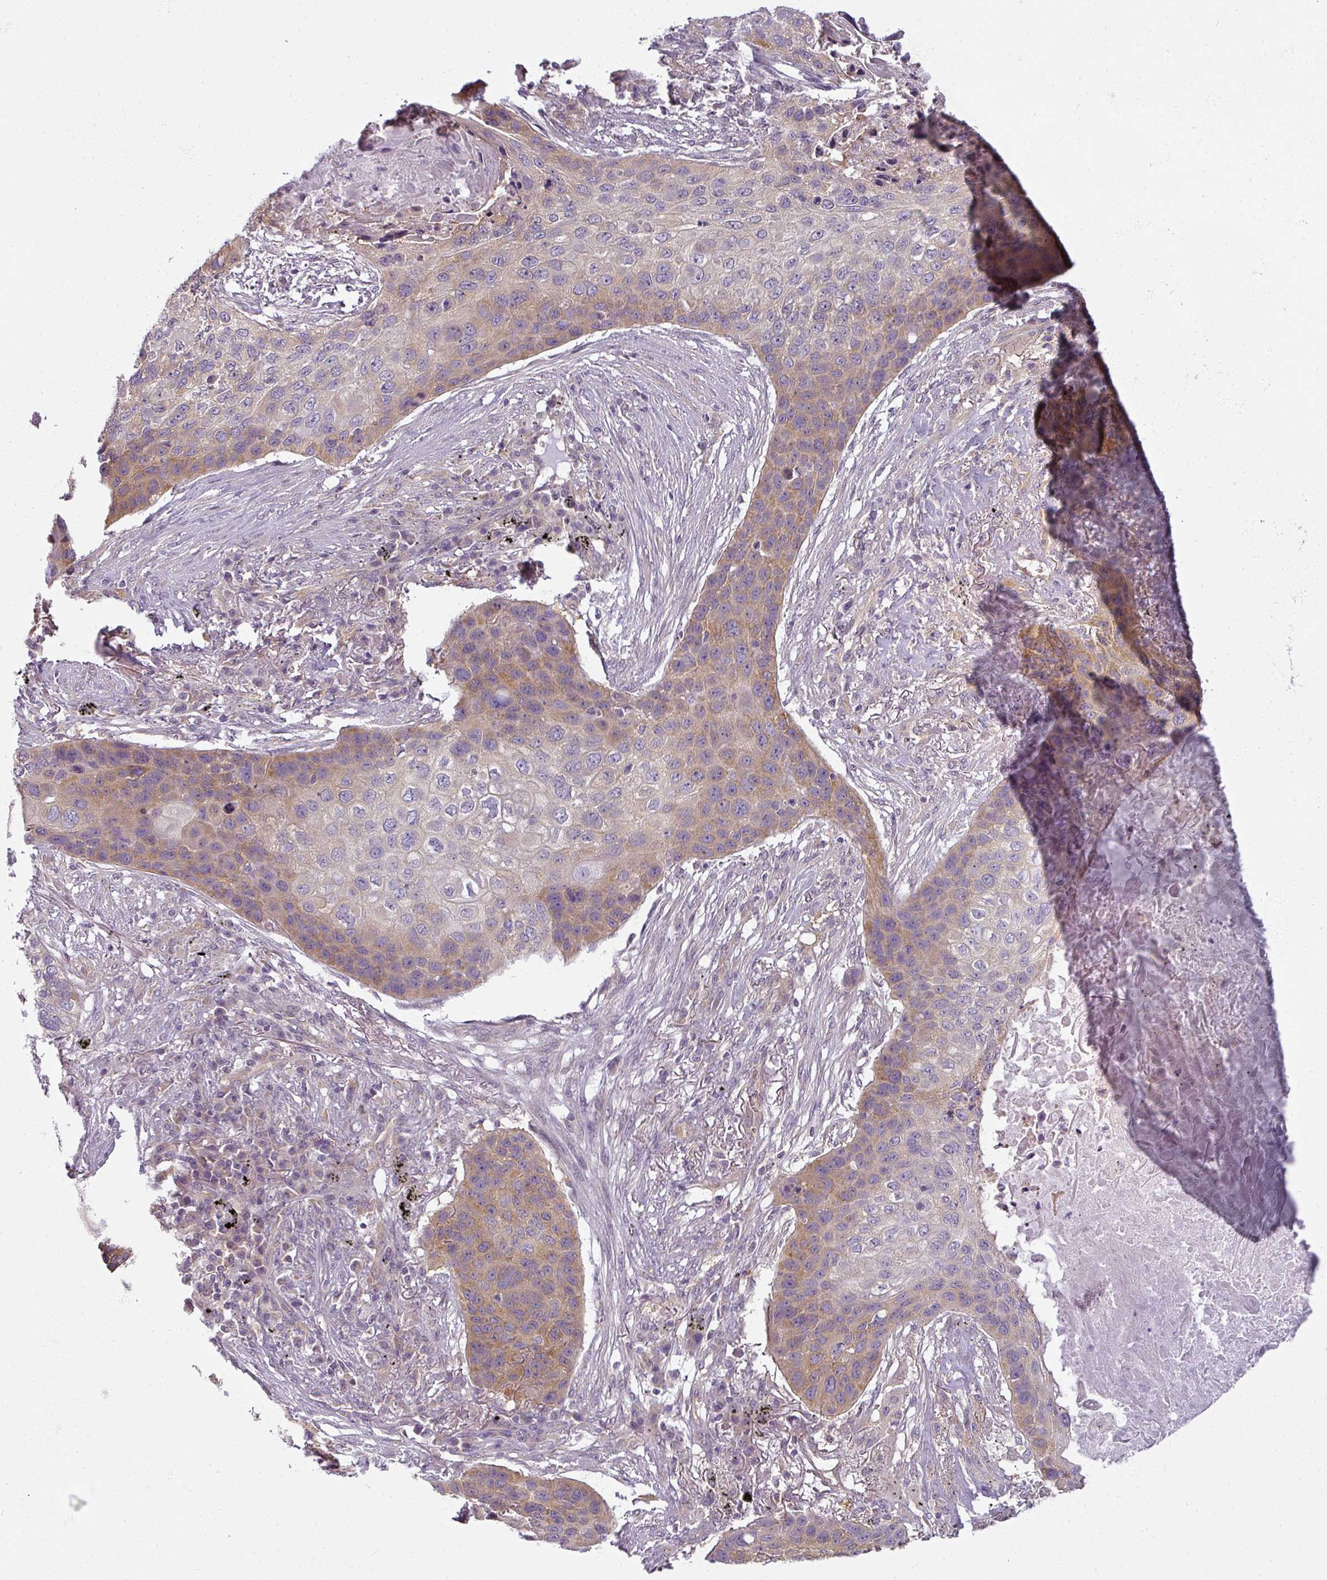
{"staining": {"intensity": "weak", "quantity": "<25%", "location": "cytoplasmic/membranous"}, "tissue": "lung cancer", "cell_type": "Tumor cells", "image_type": "cancer", "snomed": [{"axis": "morphology", "description": "Squamous cell carcinoma, NOS"}, {"axis": "topography", "description": "Lung"}], "caption": "Immunohistochemical staining of human lung squamous cell carcinoma exhibits no significant expression in tumor cells.", "gene": "AGPAT4", "patient": {"sex": "female", "age": 63}}